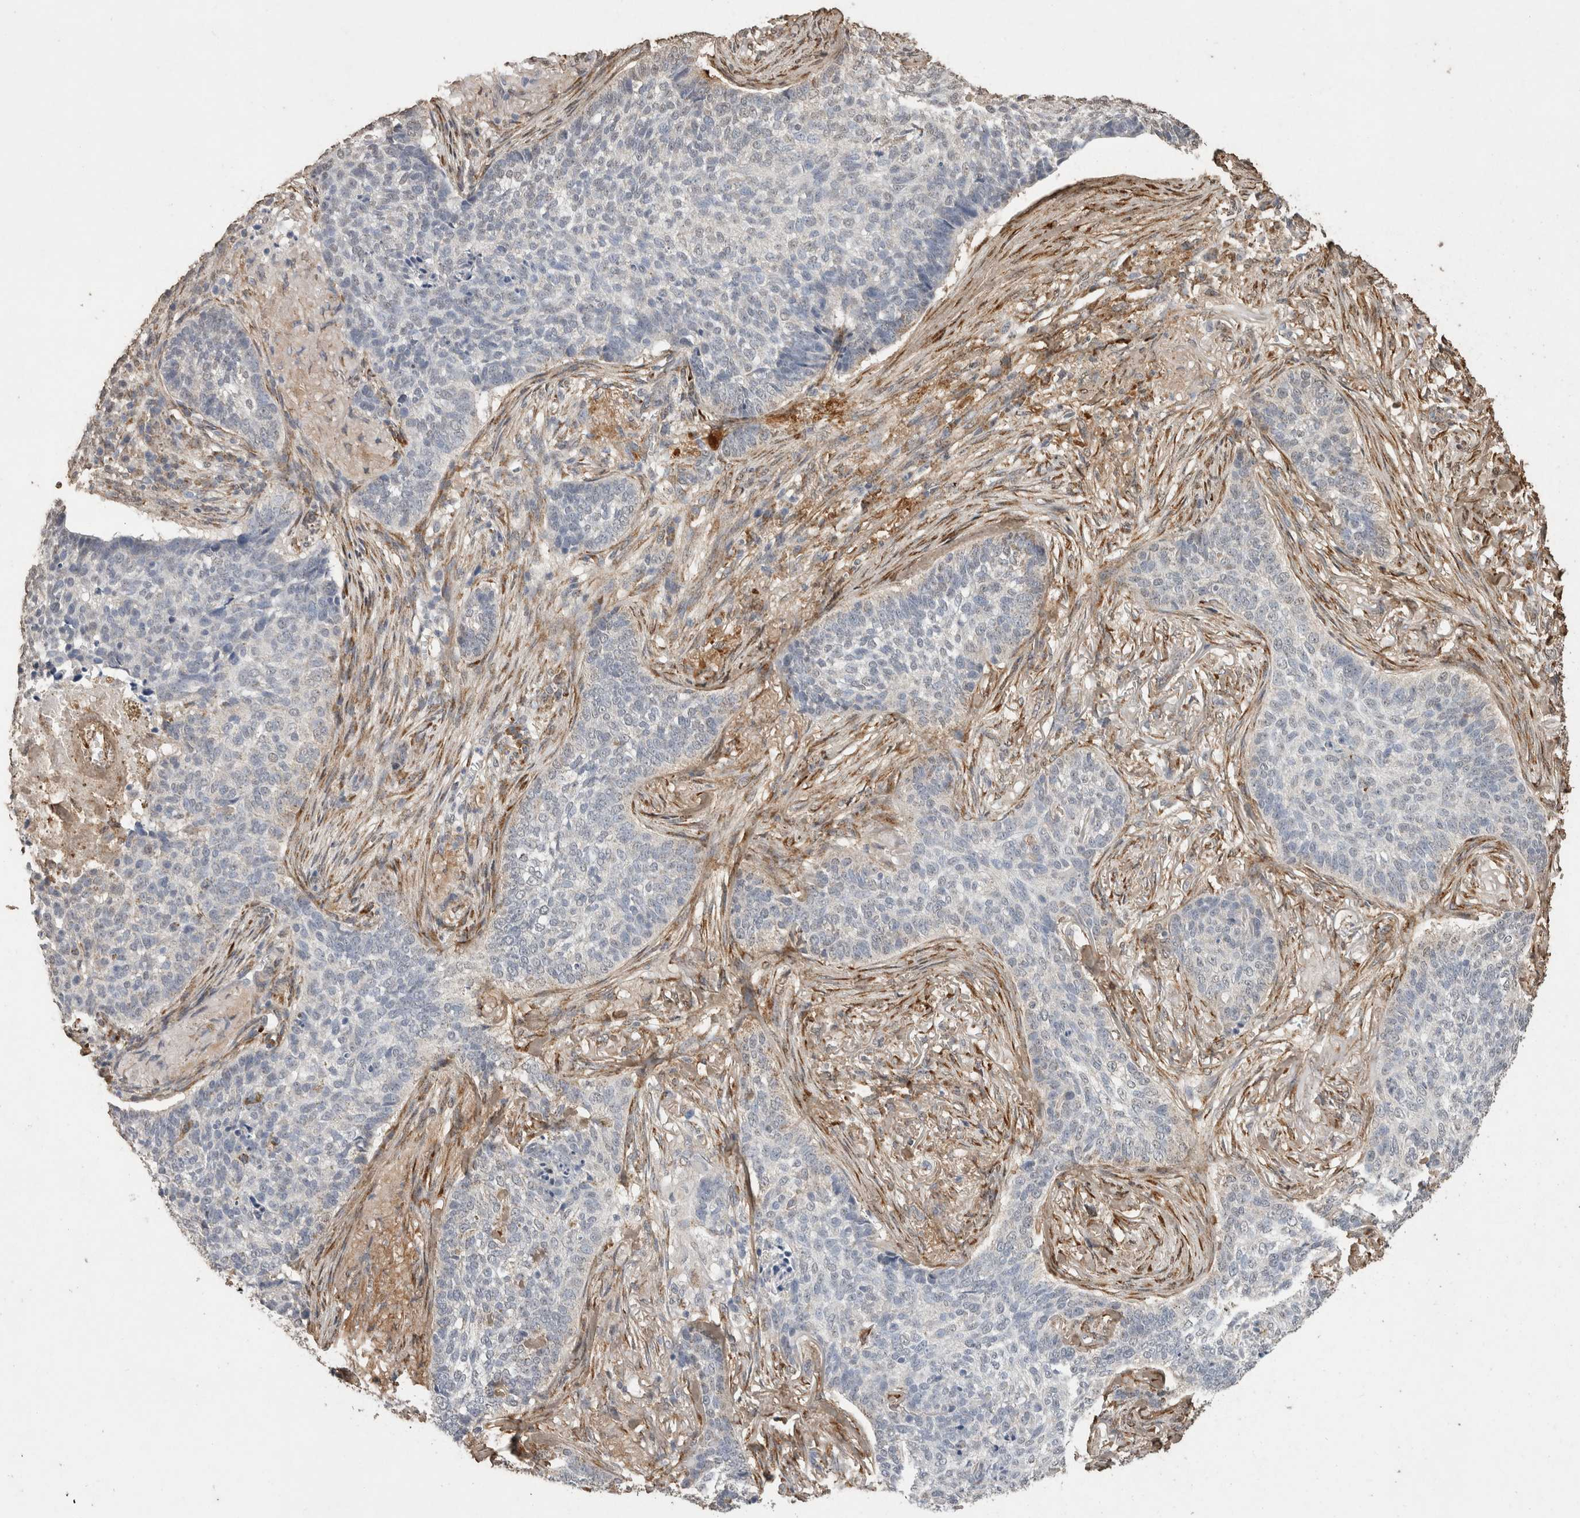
{"staining": {"intensity": "negative", "quantity": "none", "location": "none"}, "tissue": "skin cancer", "cell_type": "Tumor cells", "image_type": "cancer", "snomed": [{"axis": "morphology", "description": "Basal cell carcinoma"}, {"axis": "topography", "description": "Skin"}], "caption": "Skin cancer (basal cell carcinoma) was stained to show a protein in brown. There is no significant staining in tumor cells.", "gene": "C1QTNF5", "patient": {"sex": "male", "age": 85}}